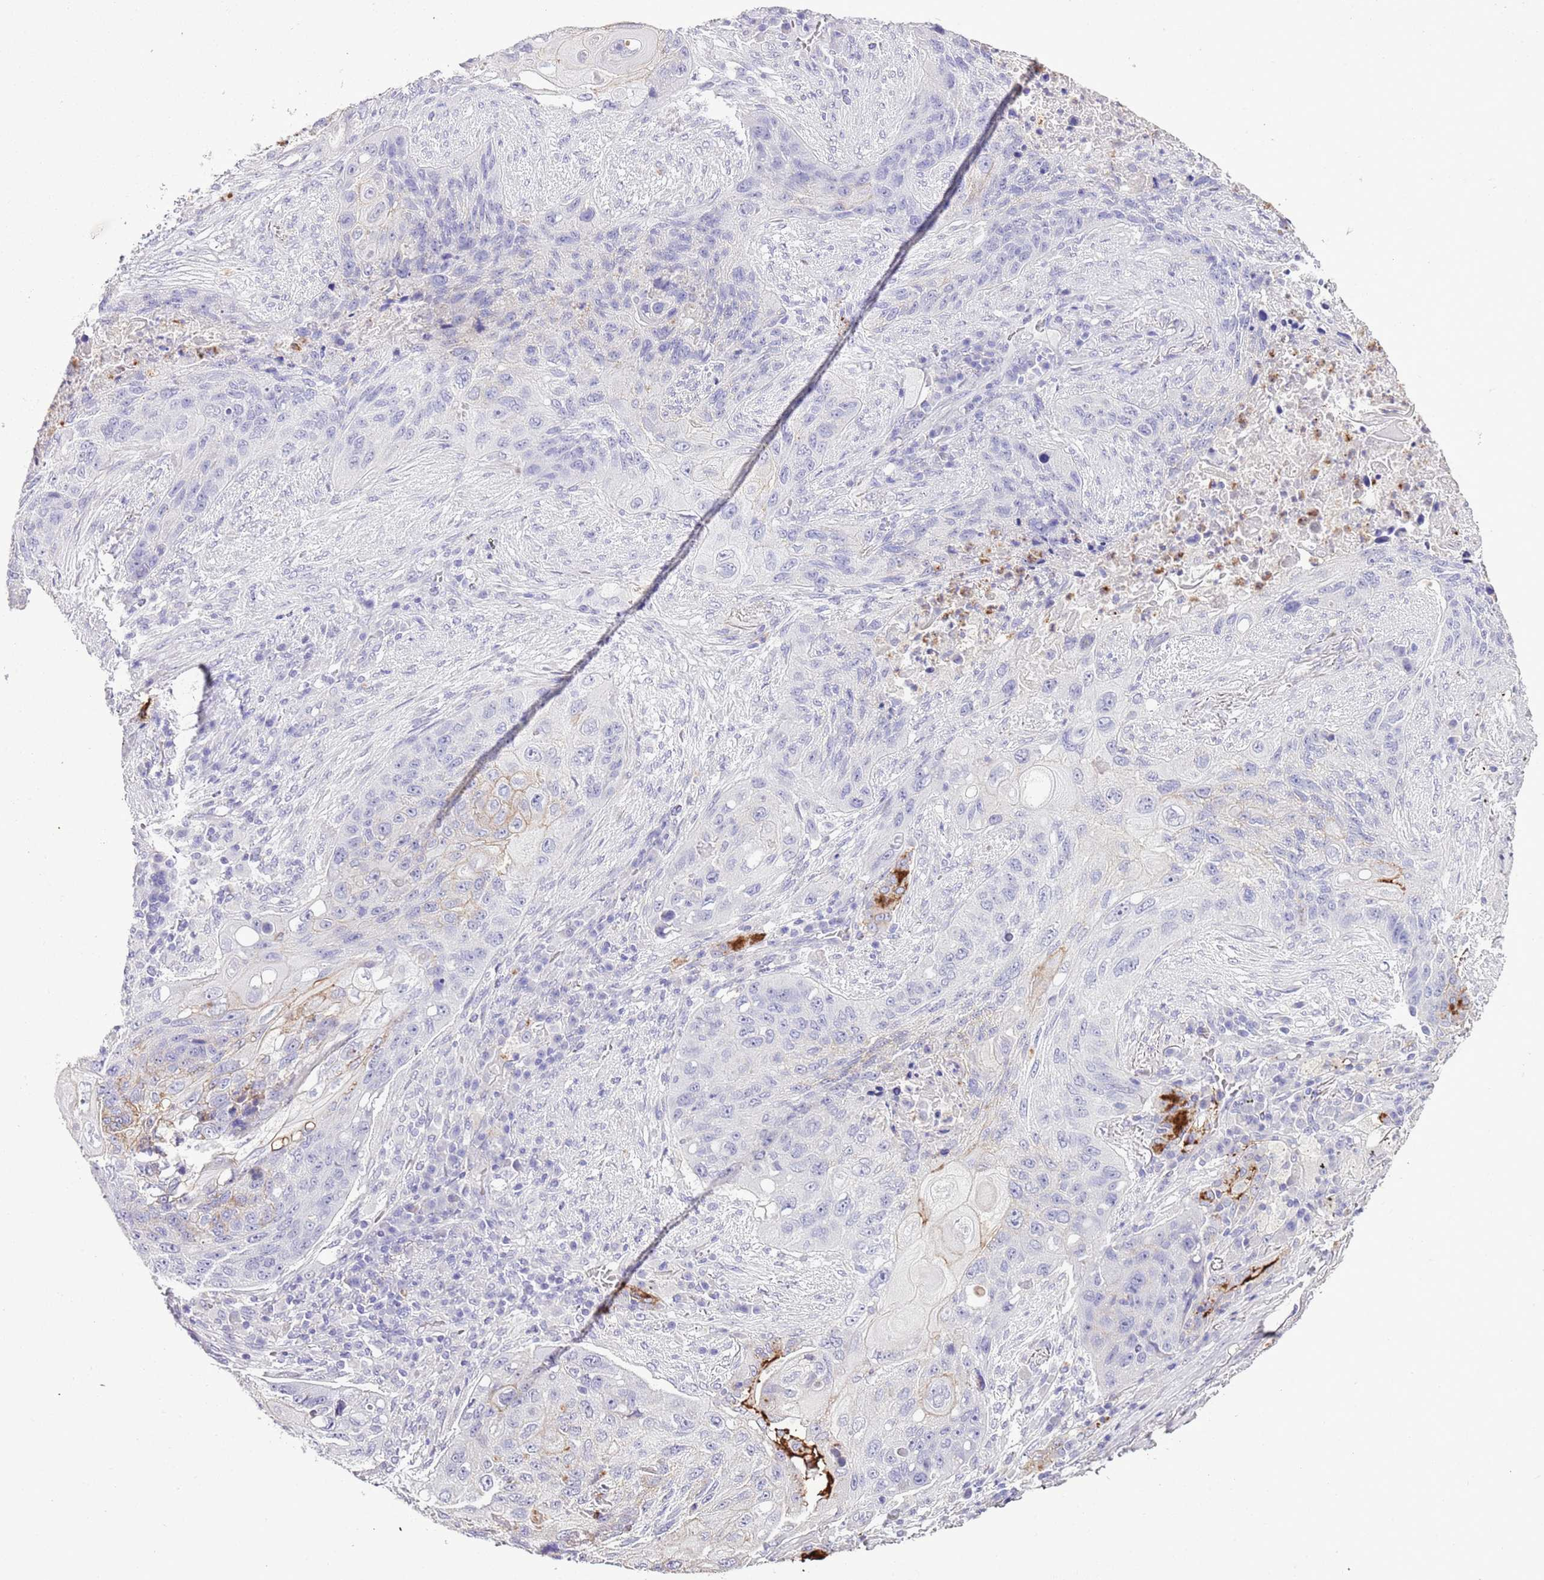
{"staining": {"intensity": "strong", "quantity": "<25%", "location": "cytoplasmic/membranous"}, "tissue": "lung cancer", "cell_type": "Tumor cells", "image_type": "cancer", "snomed": [{"axis": "morphology", "description": "Squamous cell carcinoma, NOS"}, {"axis": "topography", "description": "Lung"}], "caption": "Brown immunohistochemical staining in lung squamous cell carcinoma exhibits strong cytoplasmic/membranous staining in about <25% of tumor cells.", "gene": "OR2Z1", "patient": {"sex": "female", "age": 63}}